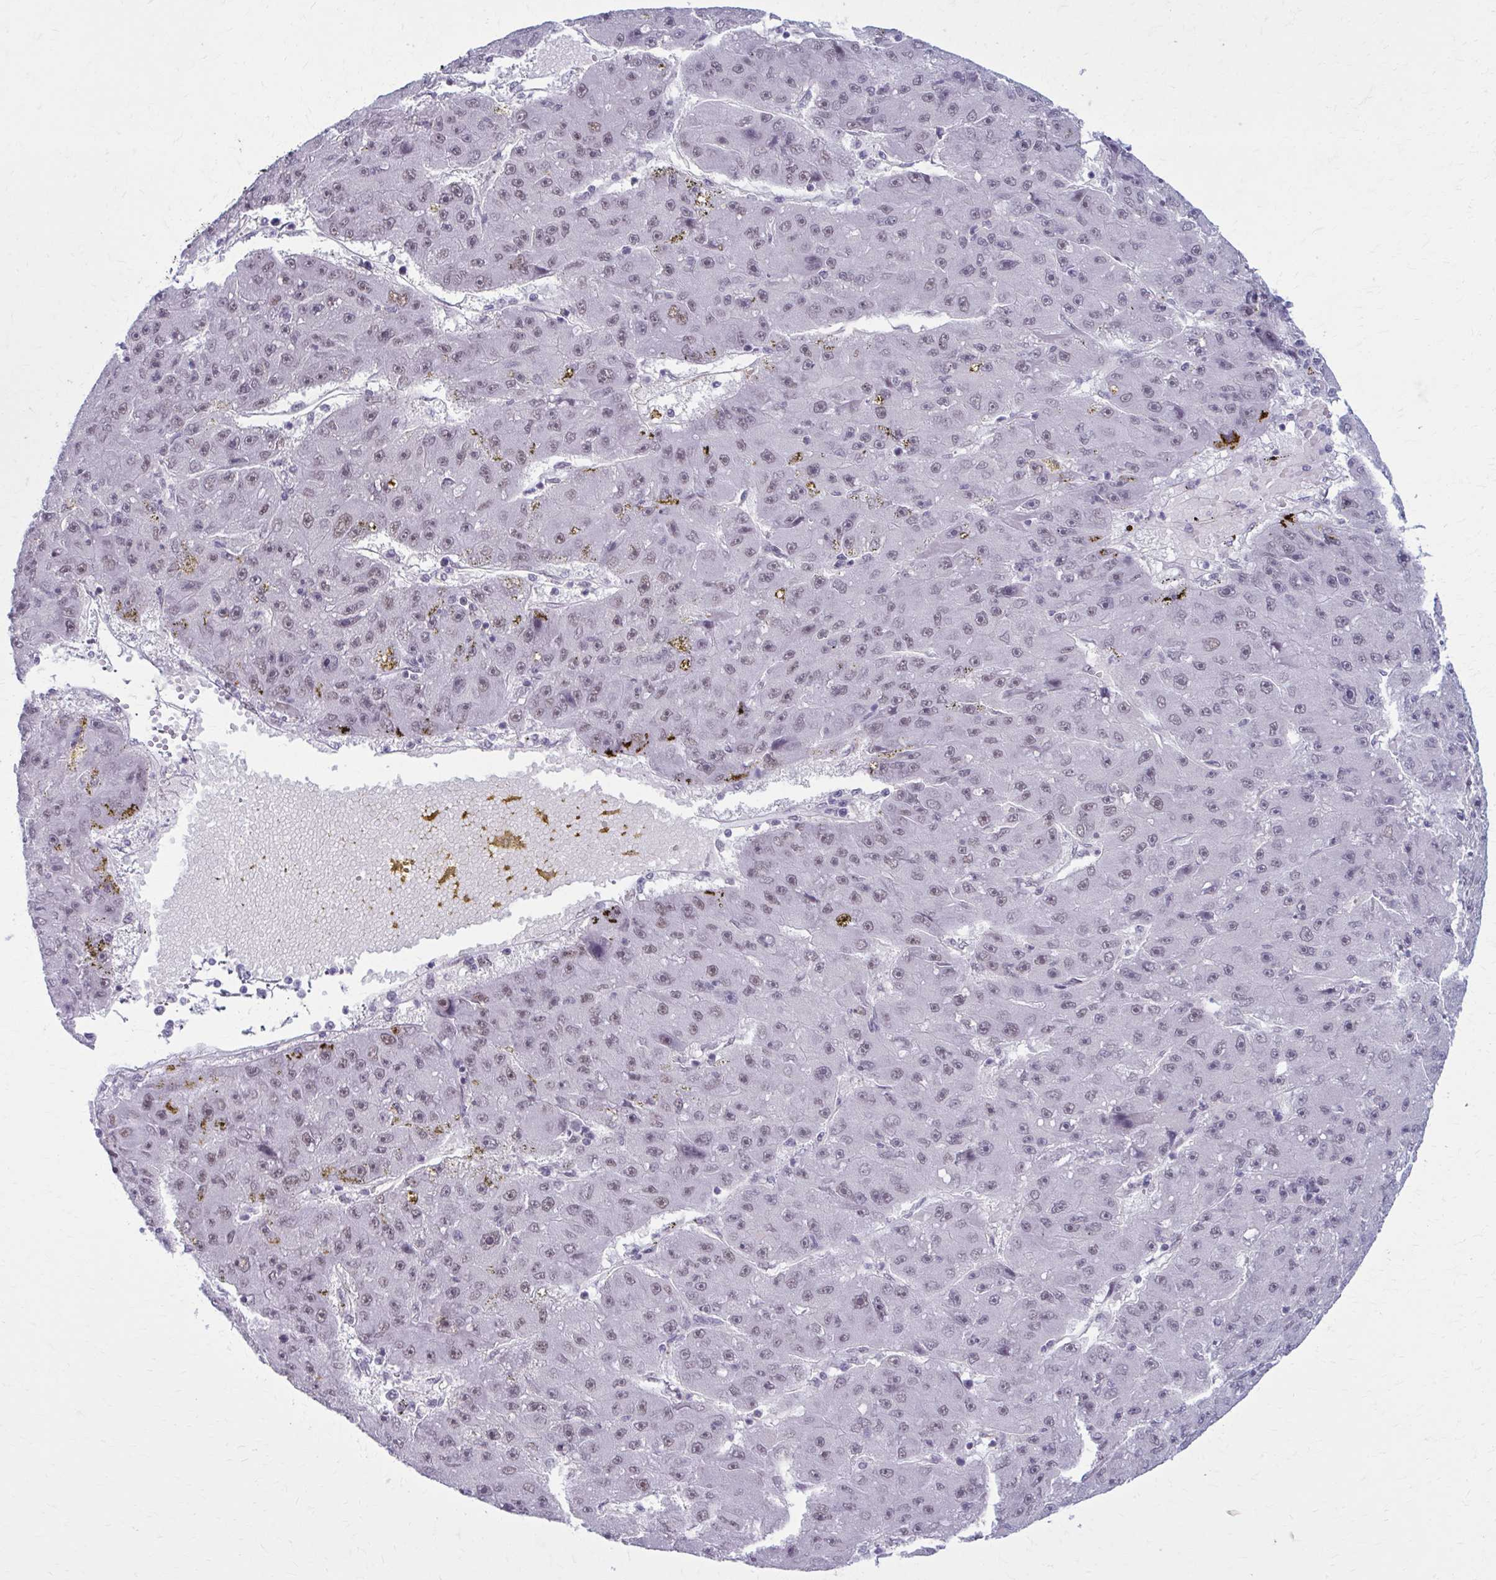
{"staining": {"intensity": "weak", "quantity": "<25%", "location": "nuclear"}, "tissue": "liver cancer", "cell_type": "Tumor cells", "image_type": "cancer", "snomed": [{"axis": "morphology", "description": "Carcinoma, Hepatocellular, NOS"}, {"axis": "topography", "description": "Liver"}], "caption": "Immunohistochemistry micrograph of human liver cancer stained for a protein (brown), which displays no staining in tumor cells.", "gene": "NUMBL", "patient": {"sex": "male", "age": 67}}